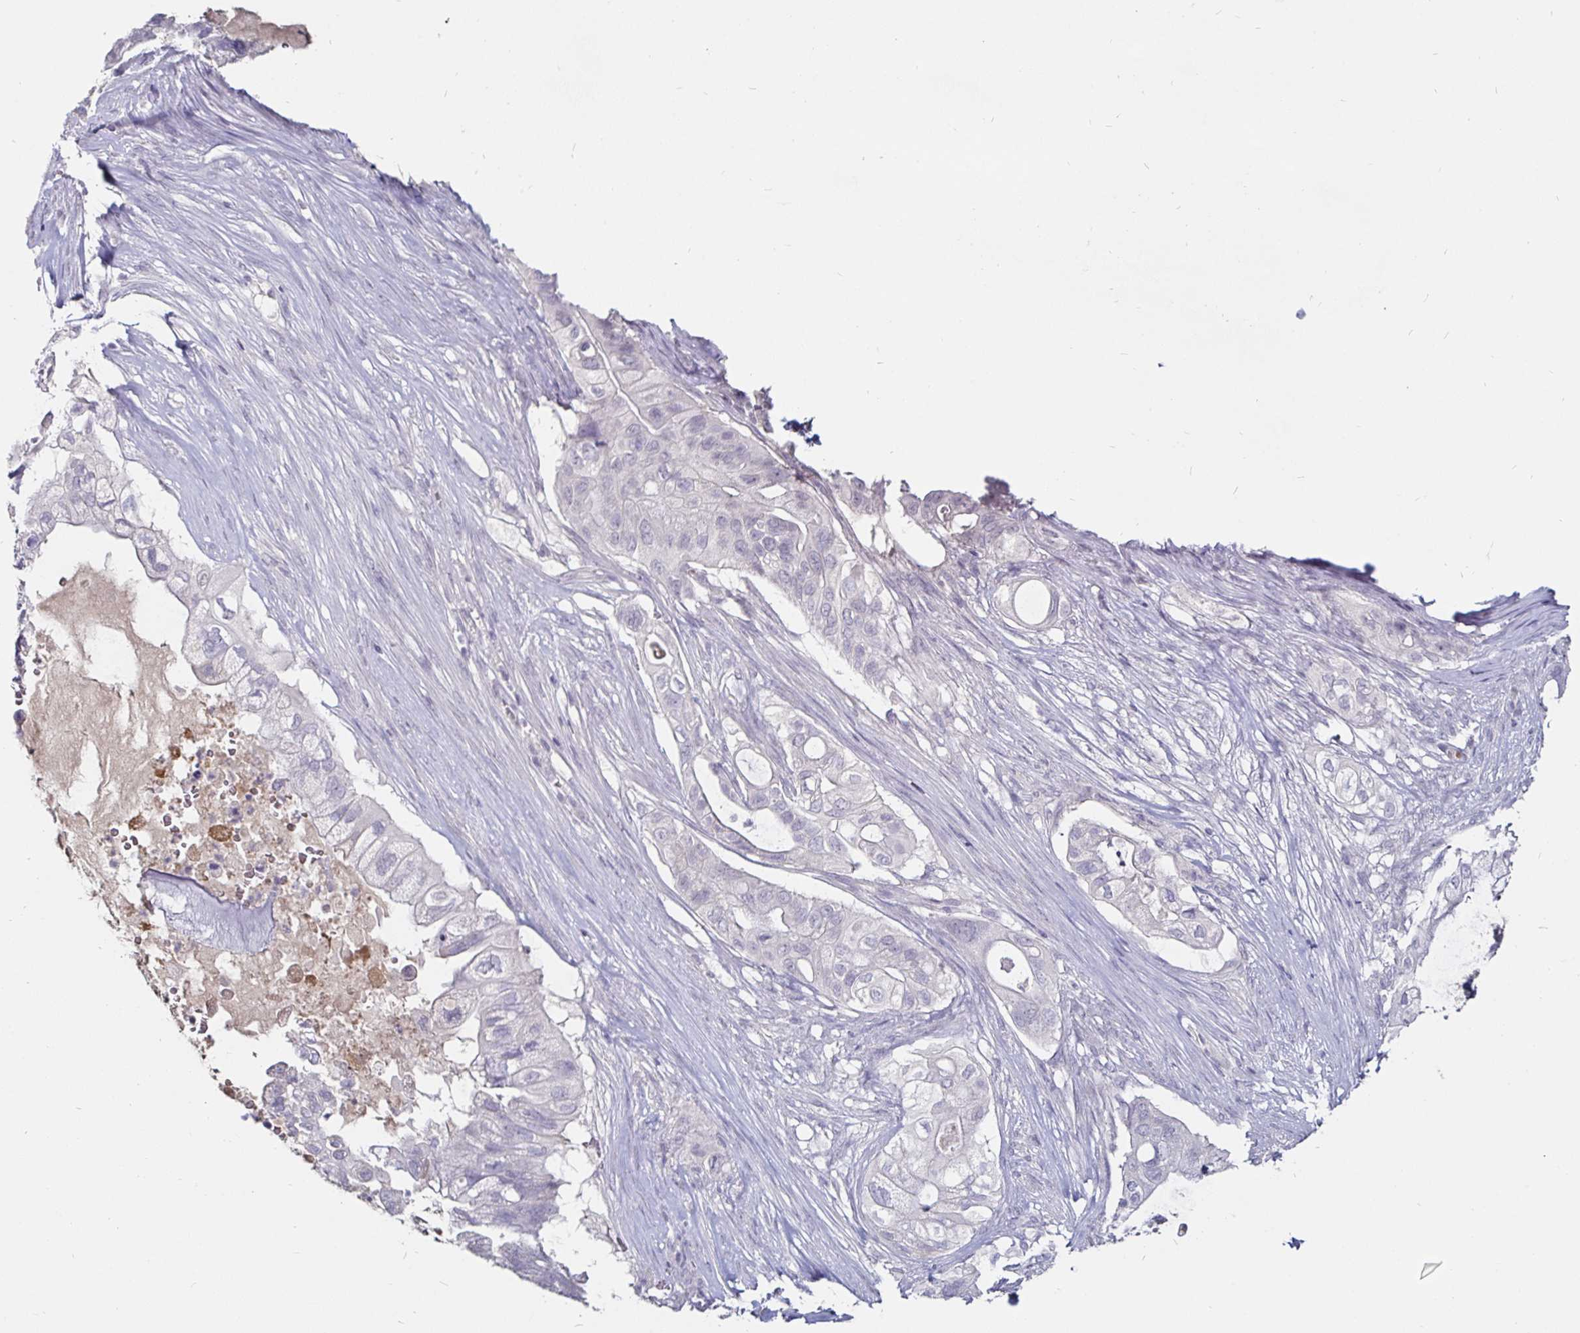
{"staining": {"intensity": "negative", "quantity": "none", "location": "none"}, "tissue": "pancreatic cancer", "cell_type": "Tumor cells", "image_type": "cancer", "snomed": [{"axis": "morphology", "description": "Adenocarcinoma, NOS"}, {"axis": "topography", "description": "Pancreas"}], "caption": "A micrograph of pancreatic adenocarcinoma stained for a protein reveals no brown staining in tumor cells.", "gene": "FAIM2", "patient": {"sex": "female", "age": 72}}